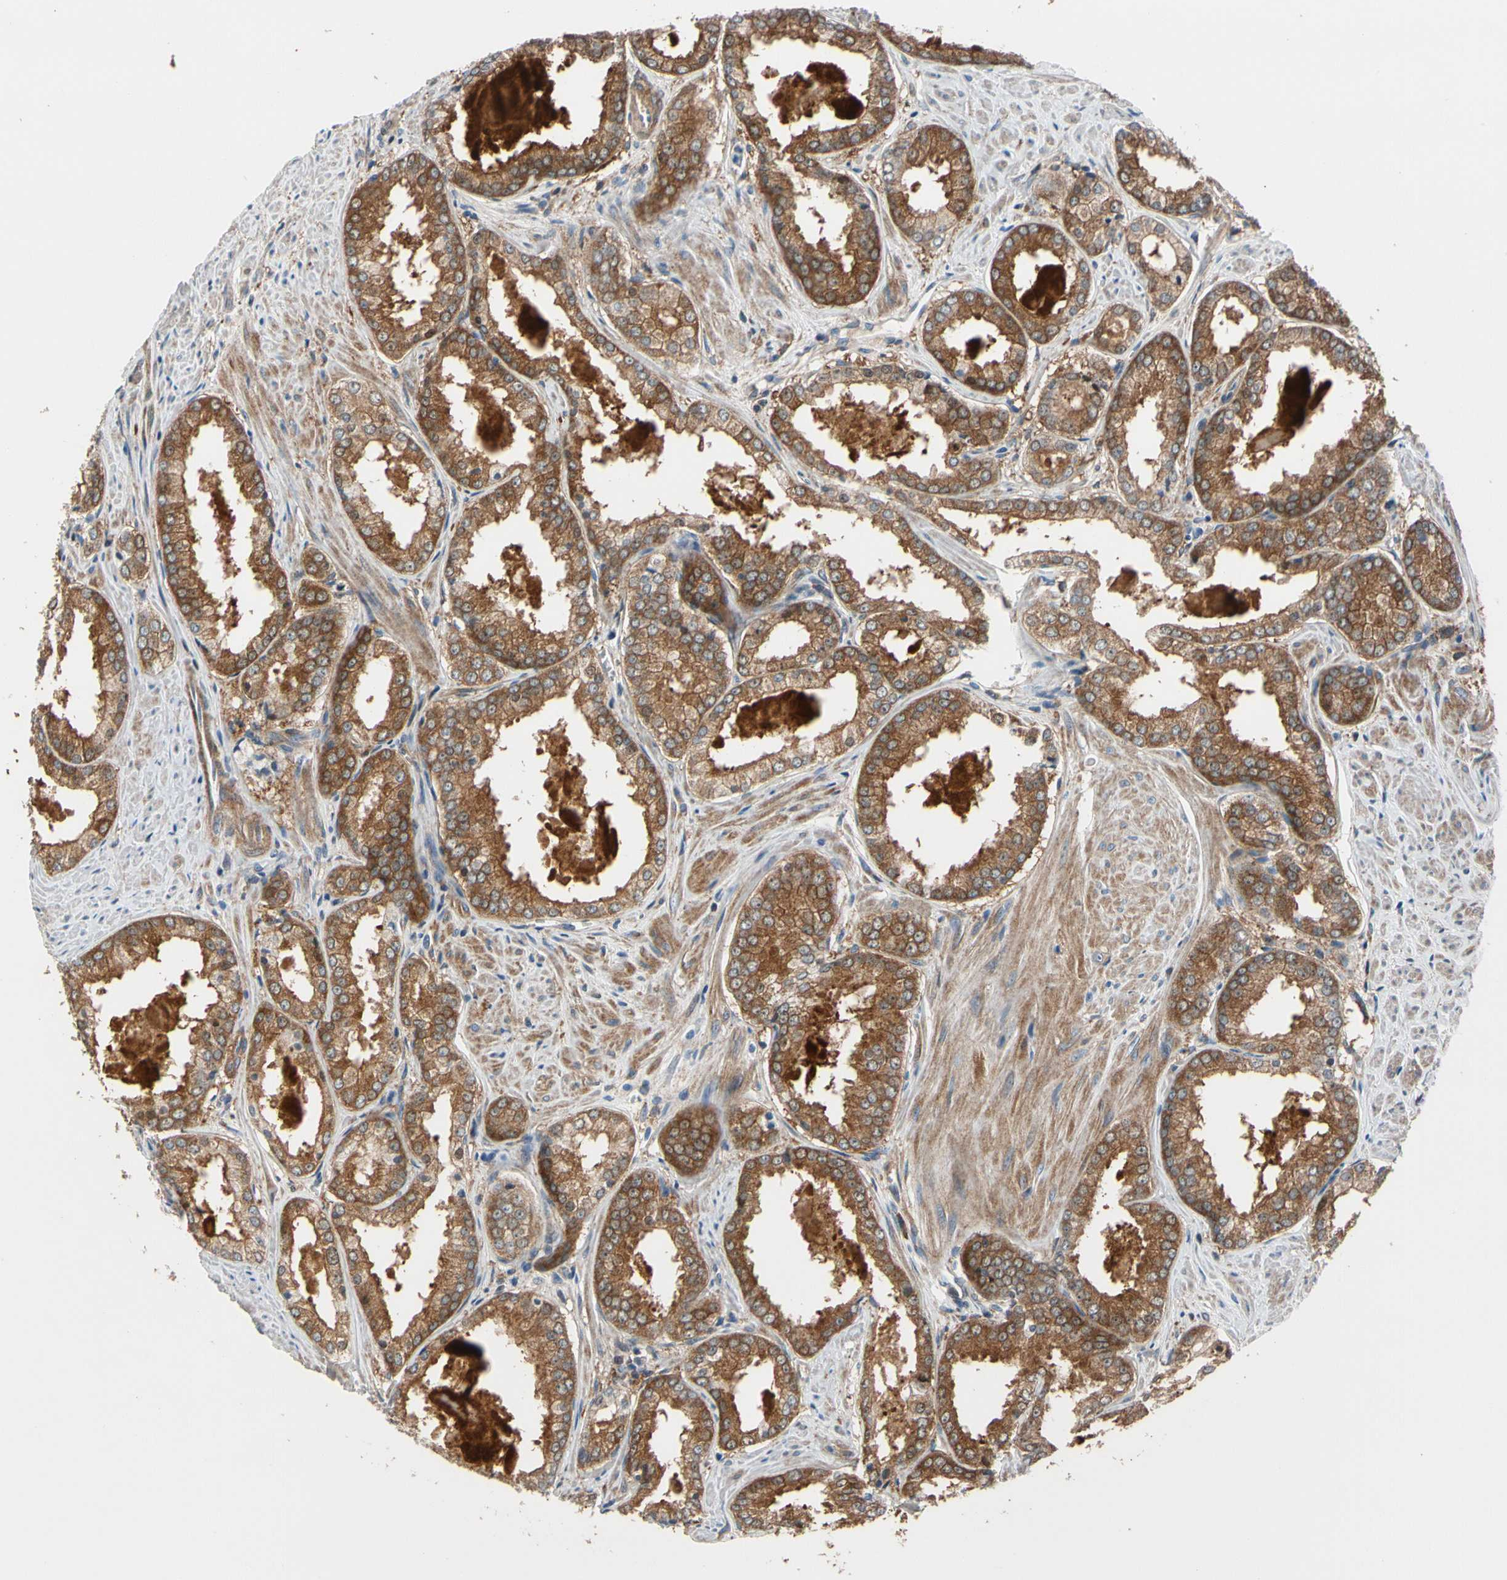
{"staining": {"intensity": "moderate", "quantity": ">75%", "location": "cytoplasmic/membranous"}, "tissue": "prostate cancer", "cell_type": "Tumor cells", "image_type": "cancer", "snomed": [{"axis": "morphology", "description": "Adenocarcinoma, Low grade"}, {"axis": "topography", "description": "Prostate"}], "caption": "High-power microscopy captured an immunohistochemistry histopathology image of adenocarcinoma (low-grade) (prostate), revealing moderate cytoplasmic/membranous staining in about >75% of tumor cells.", "gene": "PRDX2", "patient": {"sex": "male", "age": 64}}